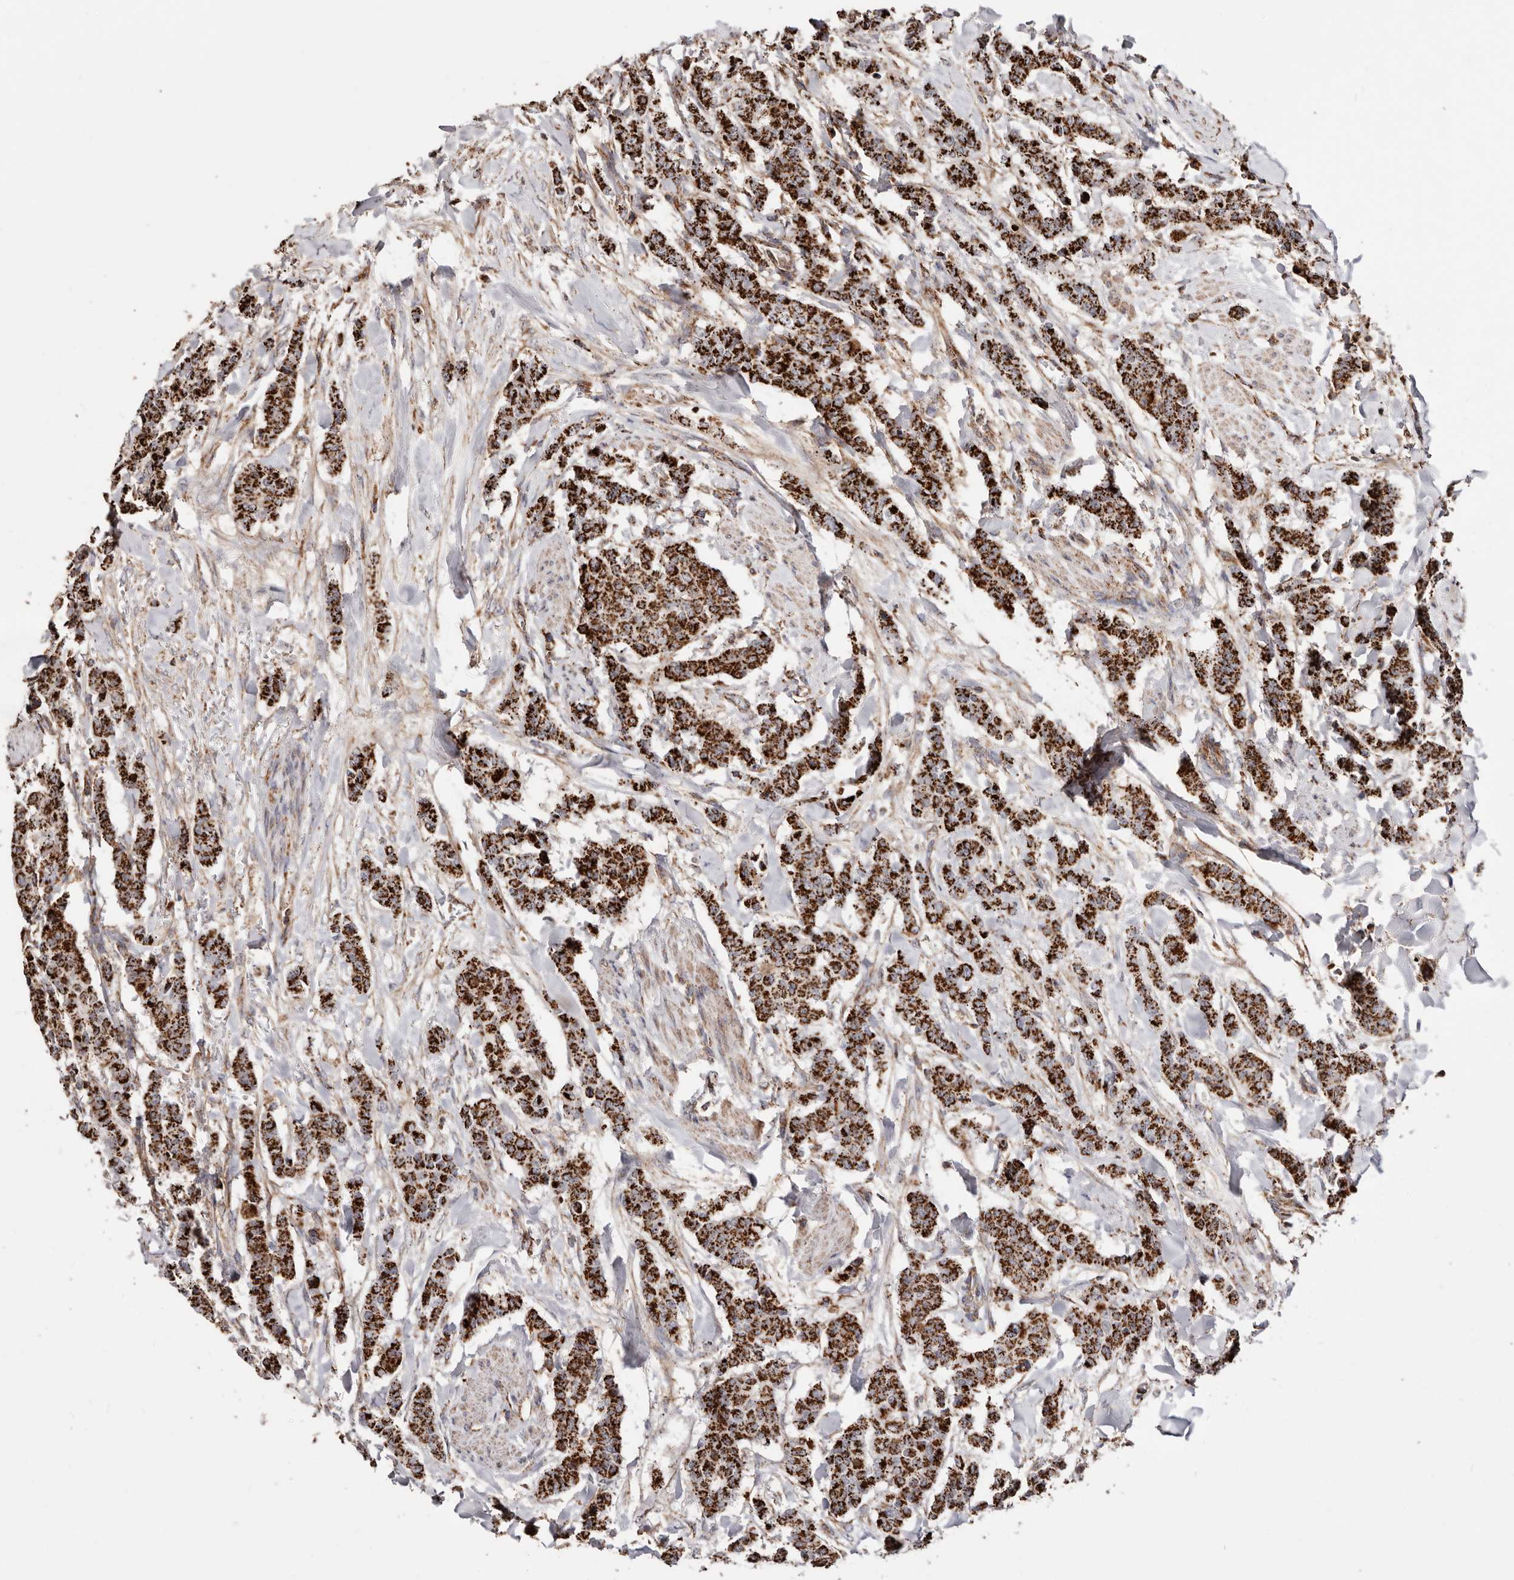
{"staining": {"intensity": "strong", "quantity": ">75%", "location": "cytoplasmic/membranous"}, "tissue": "breast cancer", "cell_type": "Tumor cells", "image_type": "cancer", "snomed": [{"axis": "morphology", "description": "Duct carcinoma"}, {"axis": "topography", "description": "Breast"}], "caption": "The photomicrograph demonstrates a brown stain indicating the presence of a protein in the cytoplasmic/membranous of tumor cells in breast cancer.", "gene": "PRKACB", "patient": {"sex": "female", "age": 40}}